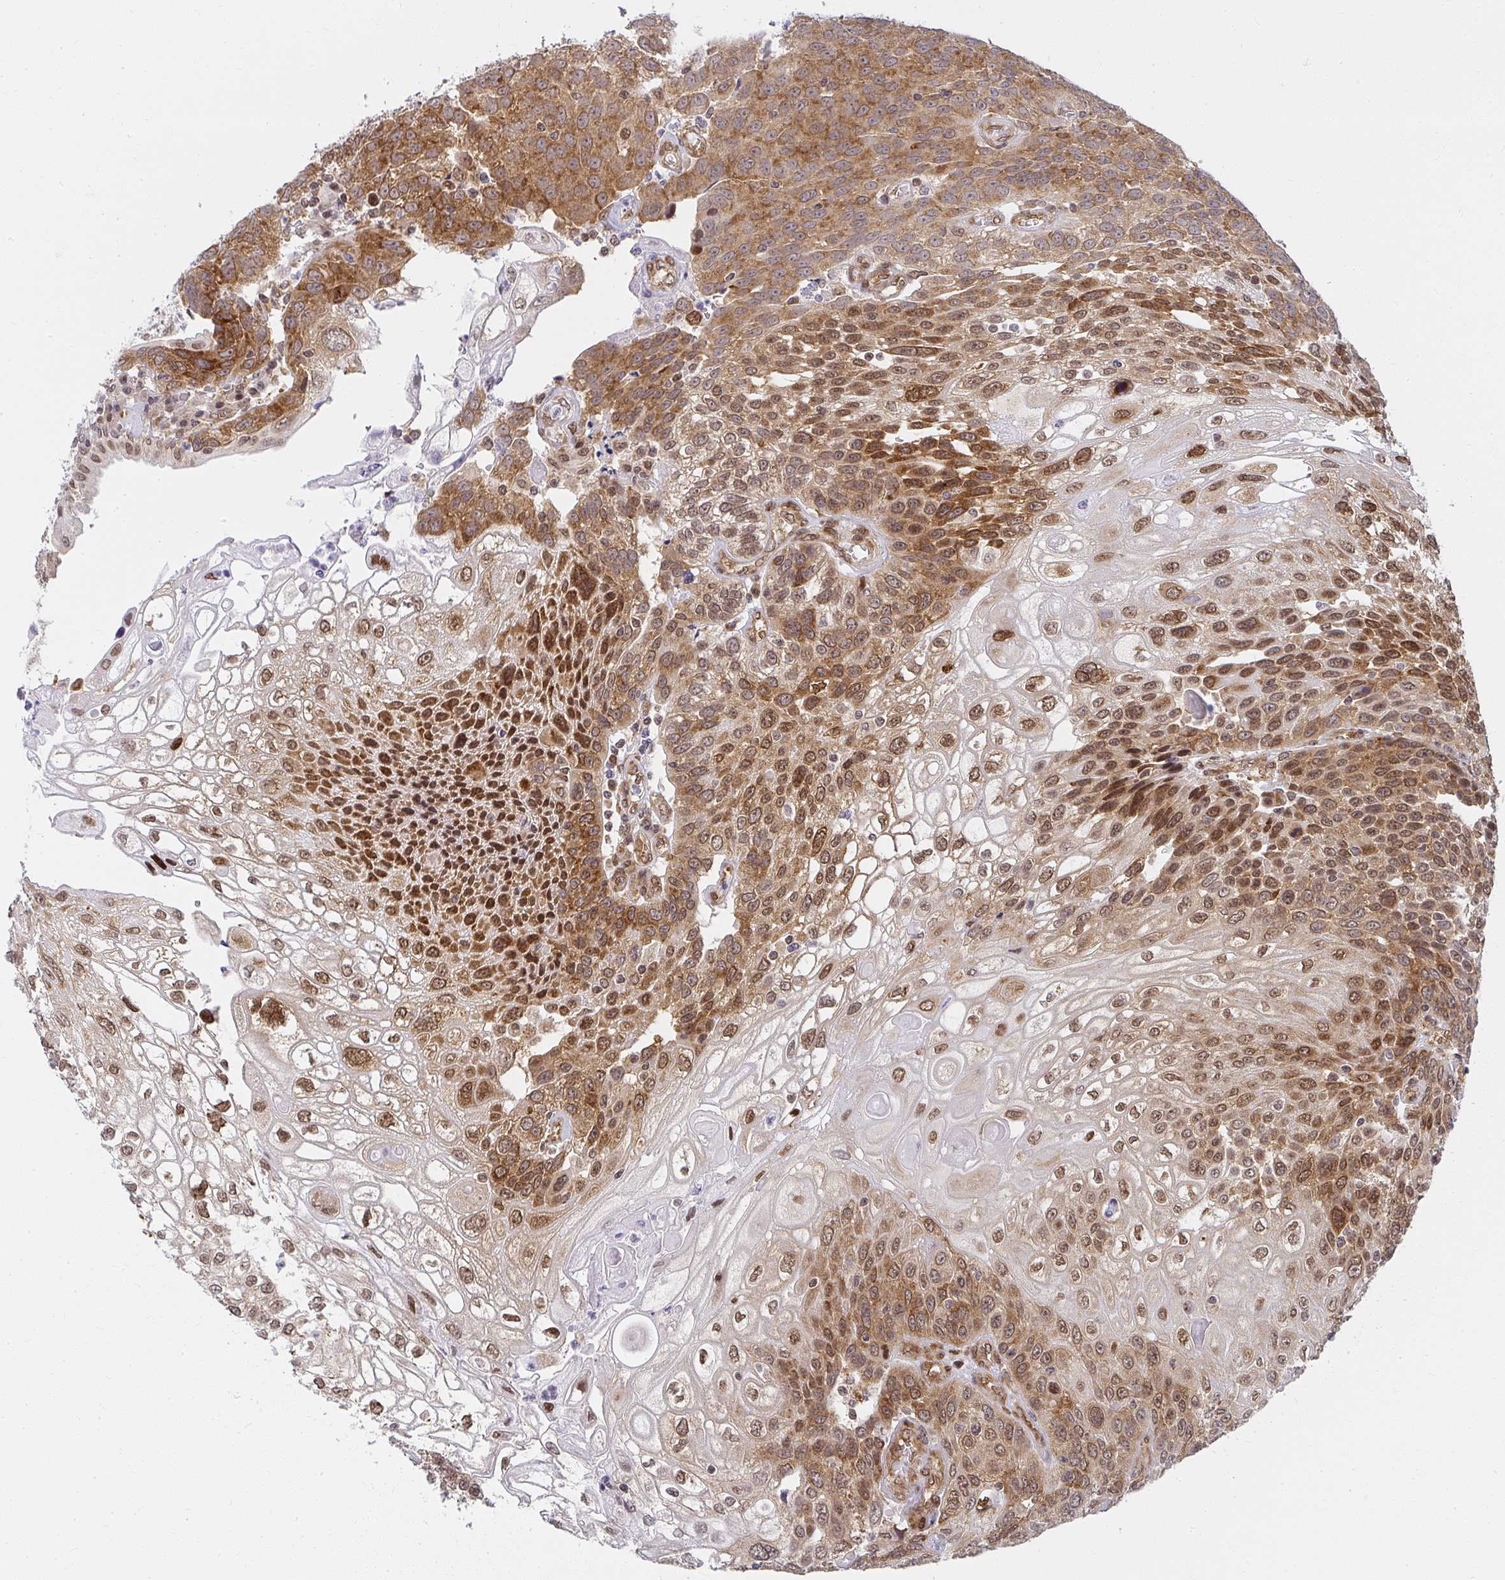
{"staining": {"intensity": "strong", "quantity": ">75%", "location": "cytoplasmic/membranous,nuclear"}, "tissue": "urothelial cancer", "cell_type": "Tumor cells", "image_type": "cancer", "snomed": [{"axis": "morphology", "description": "Urothelial carcinoma, High grade"}, {"axis": "topography", "description": "Urinary bladder"}], "caption": "DAB (3,3'-diaminobenzidine) immunohistochemical staining of urothelial carcinoma (high-grade) reveals strong cytoplasmic/membranous and nuclear protein staining in approximately >75% of tumor cells.", "gene": "SYNCRIP", "patient": {"sex": "female", "age": 70}}